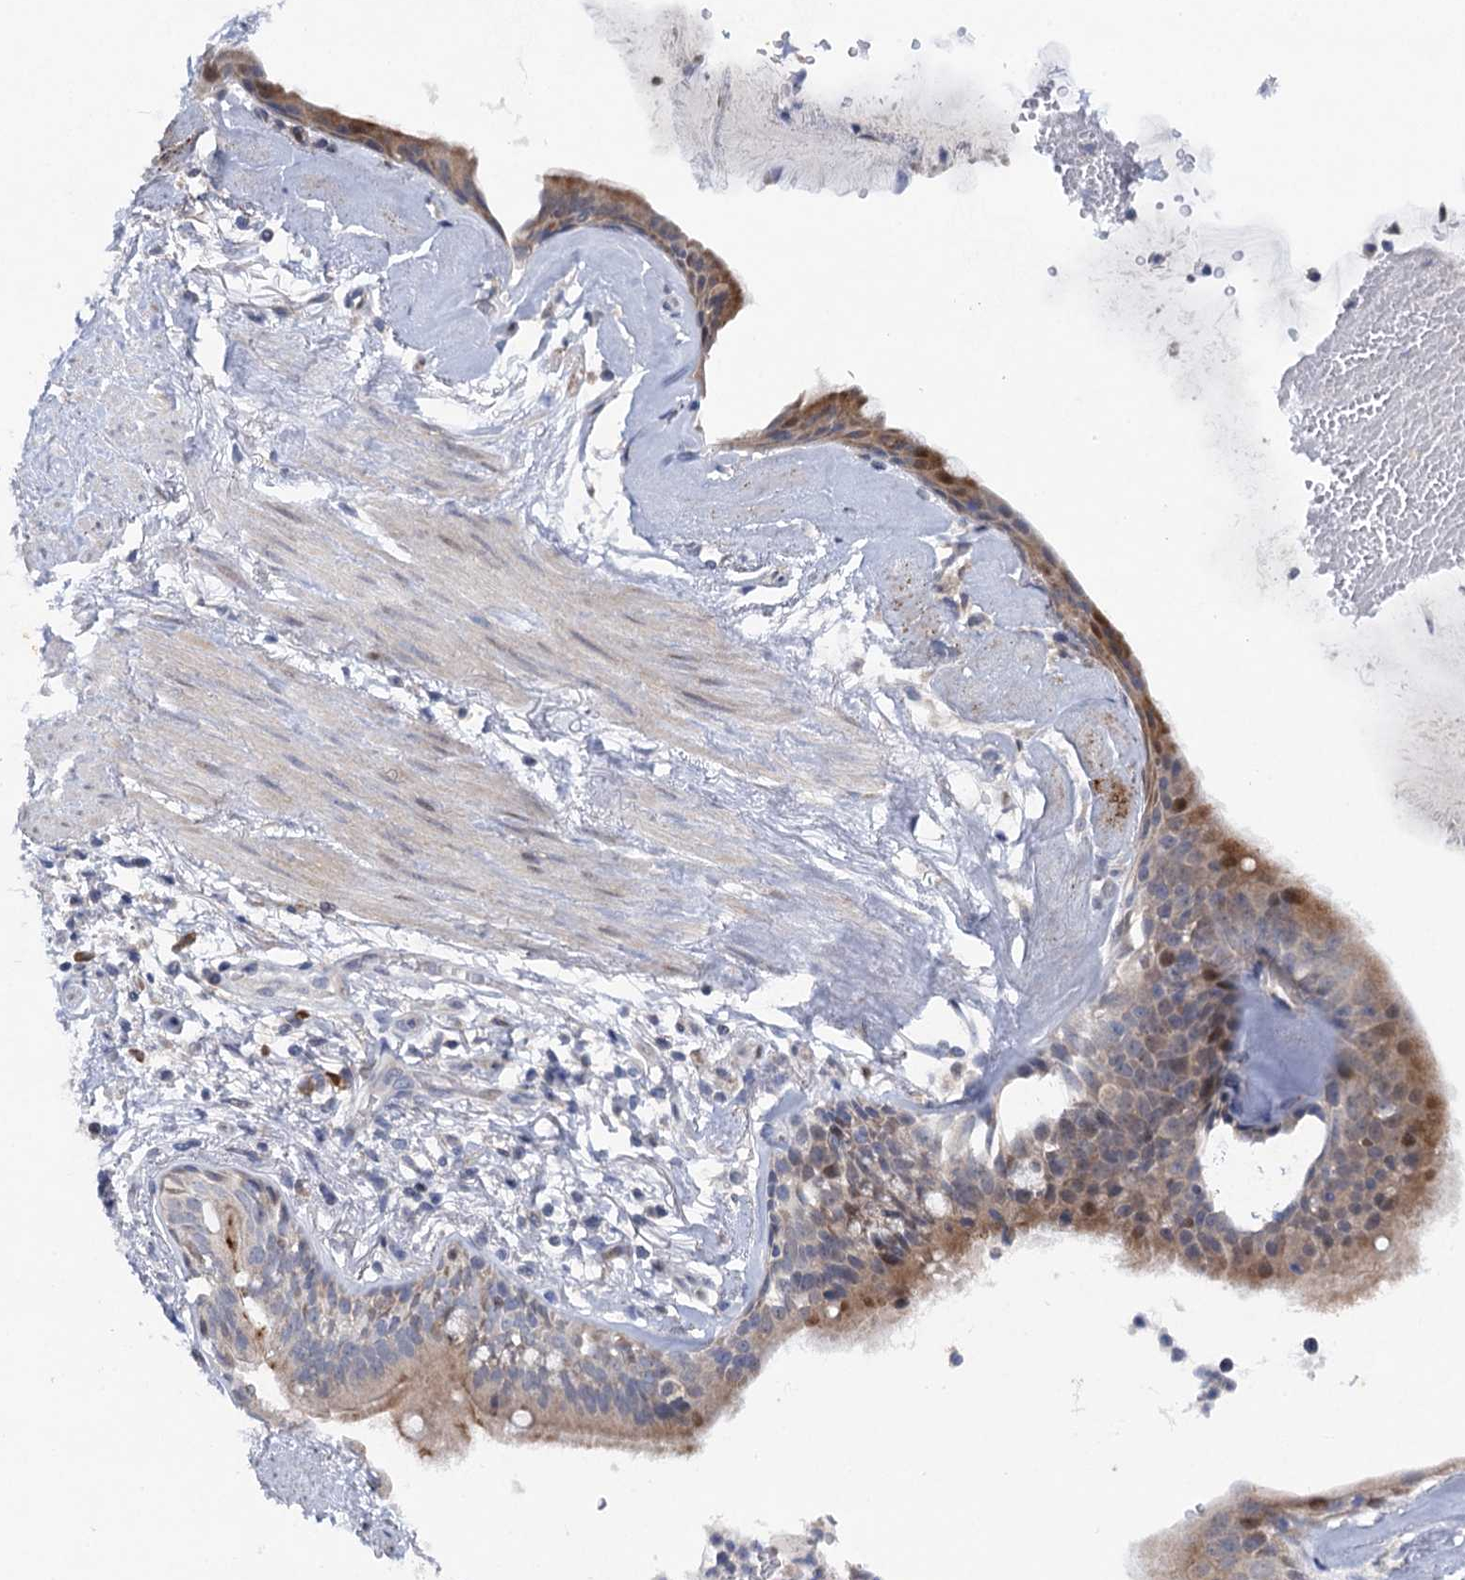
{"staining": {"intensity": "negative", "quantity": "none", "location": "none"}, "tissue": "adipose tissue", "cell_type": "Adipocytes", "image_type": "normal", "snomed": [{"axis": "morphology", "description": "Normal tissue, NOS"}, {"axis": "topography", "description": "Cartilage tissue"}], "caption": "Adipocytes show no significant staining in normal adipose tissue.", "gene": "QPCTL", "patient": {"sex": "female", "age": 63}}